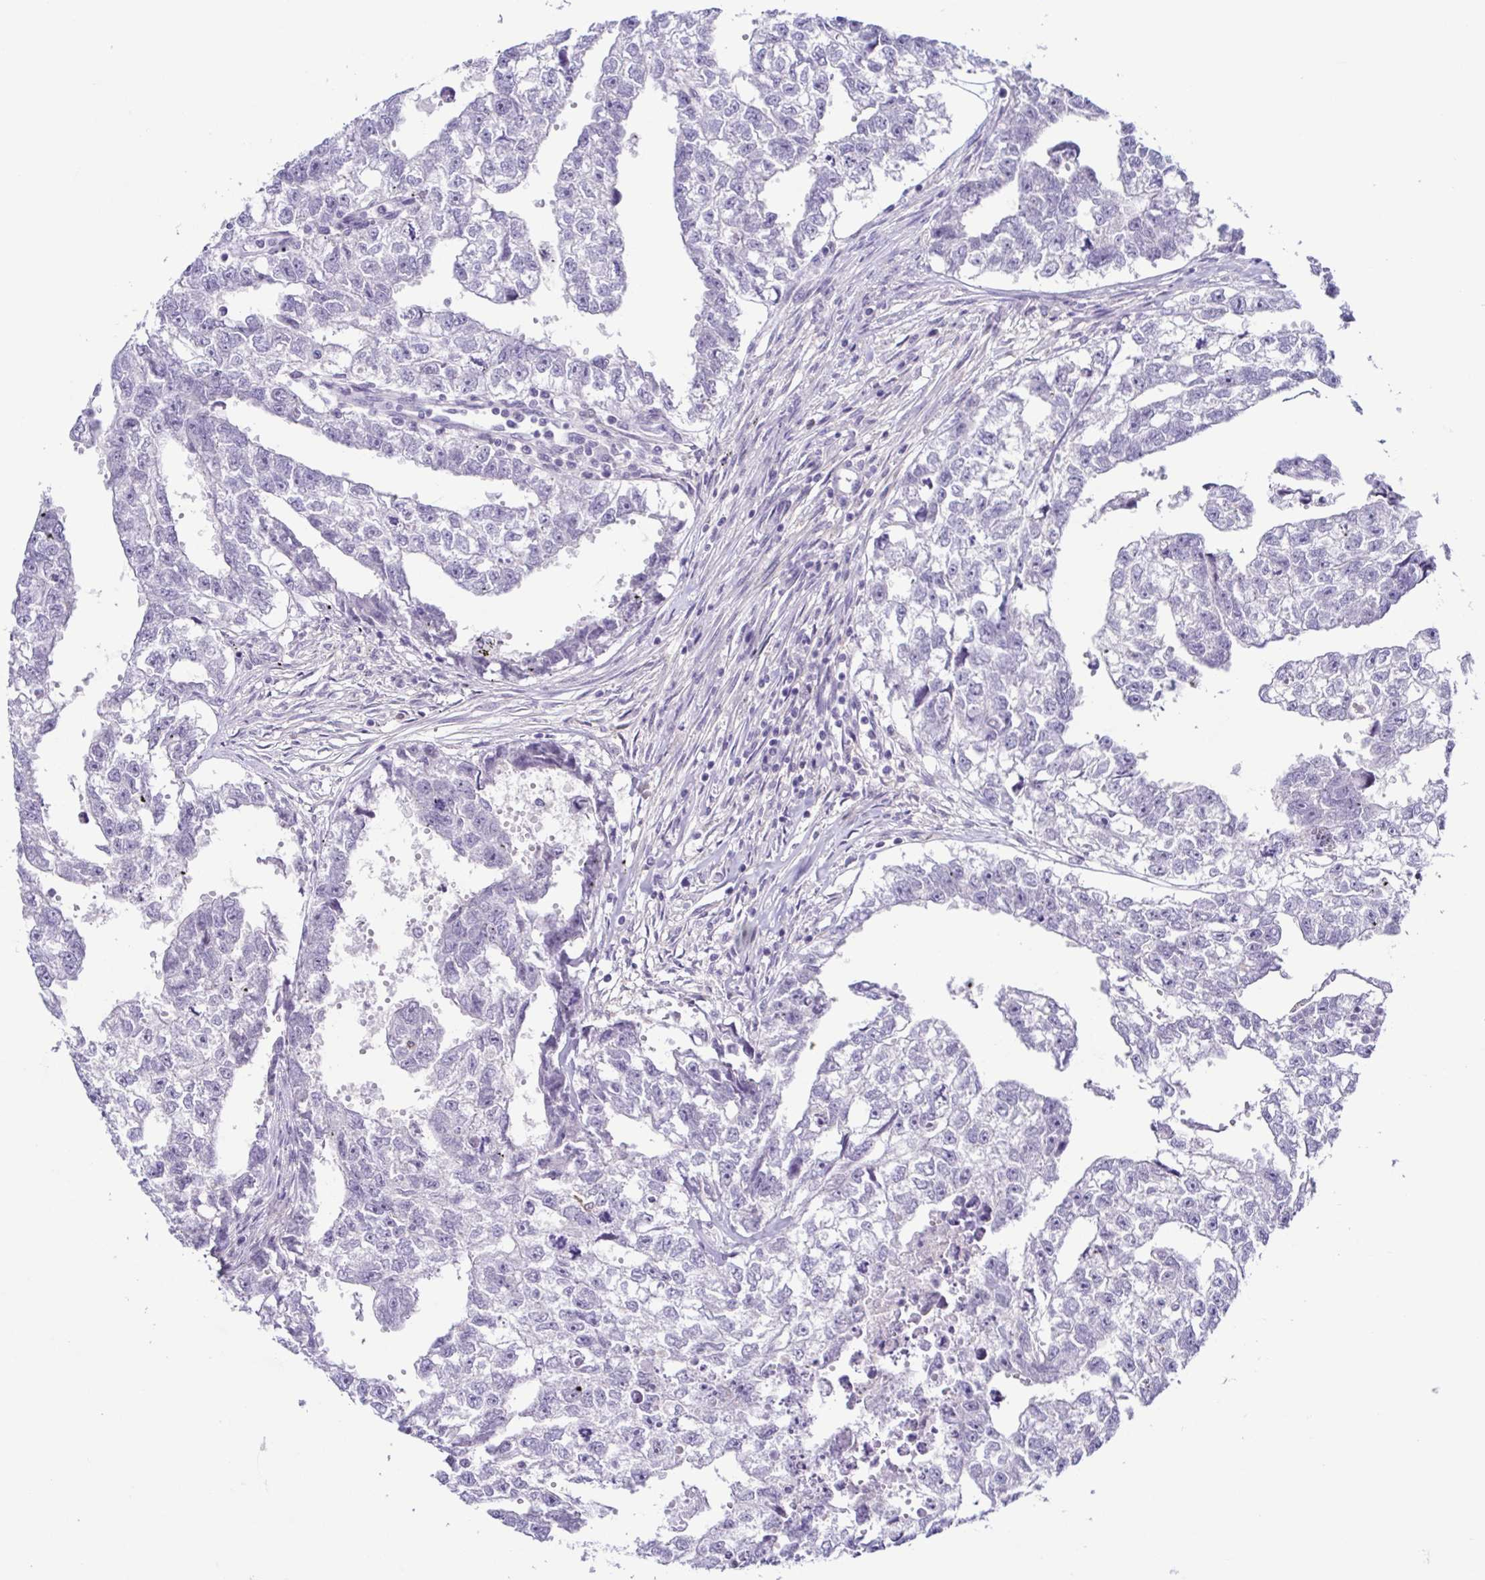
{"staining": {"intensity": "negative", "quantity": "none", "location": "none"}, "tissue": "testis cancer", "cell_type": "Tumor cells", "image_type": "cancer", "snomed": [{"axis": "morphology", "description": "Carcinoma, Embryonal, NOS"}, {"axis": "morphology", "description": "Teratoma, malignant, NOS"}, {"axis": "topography", "description": "Testis"}], "caption": "Tumor cells are negative for brown protein staining in teratoma (malignant) (testis).", "gene": "TERT", "patient": {"sex": "male", "age": 44}}